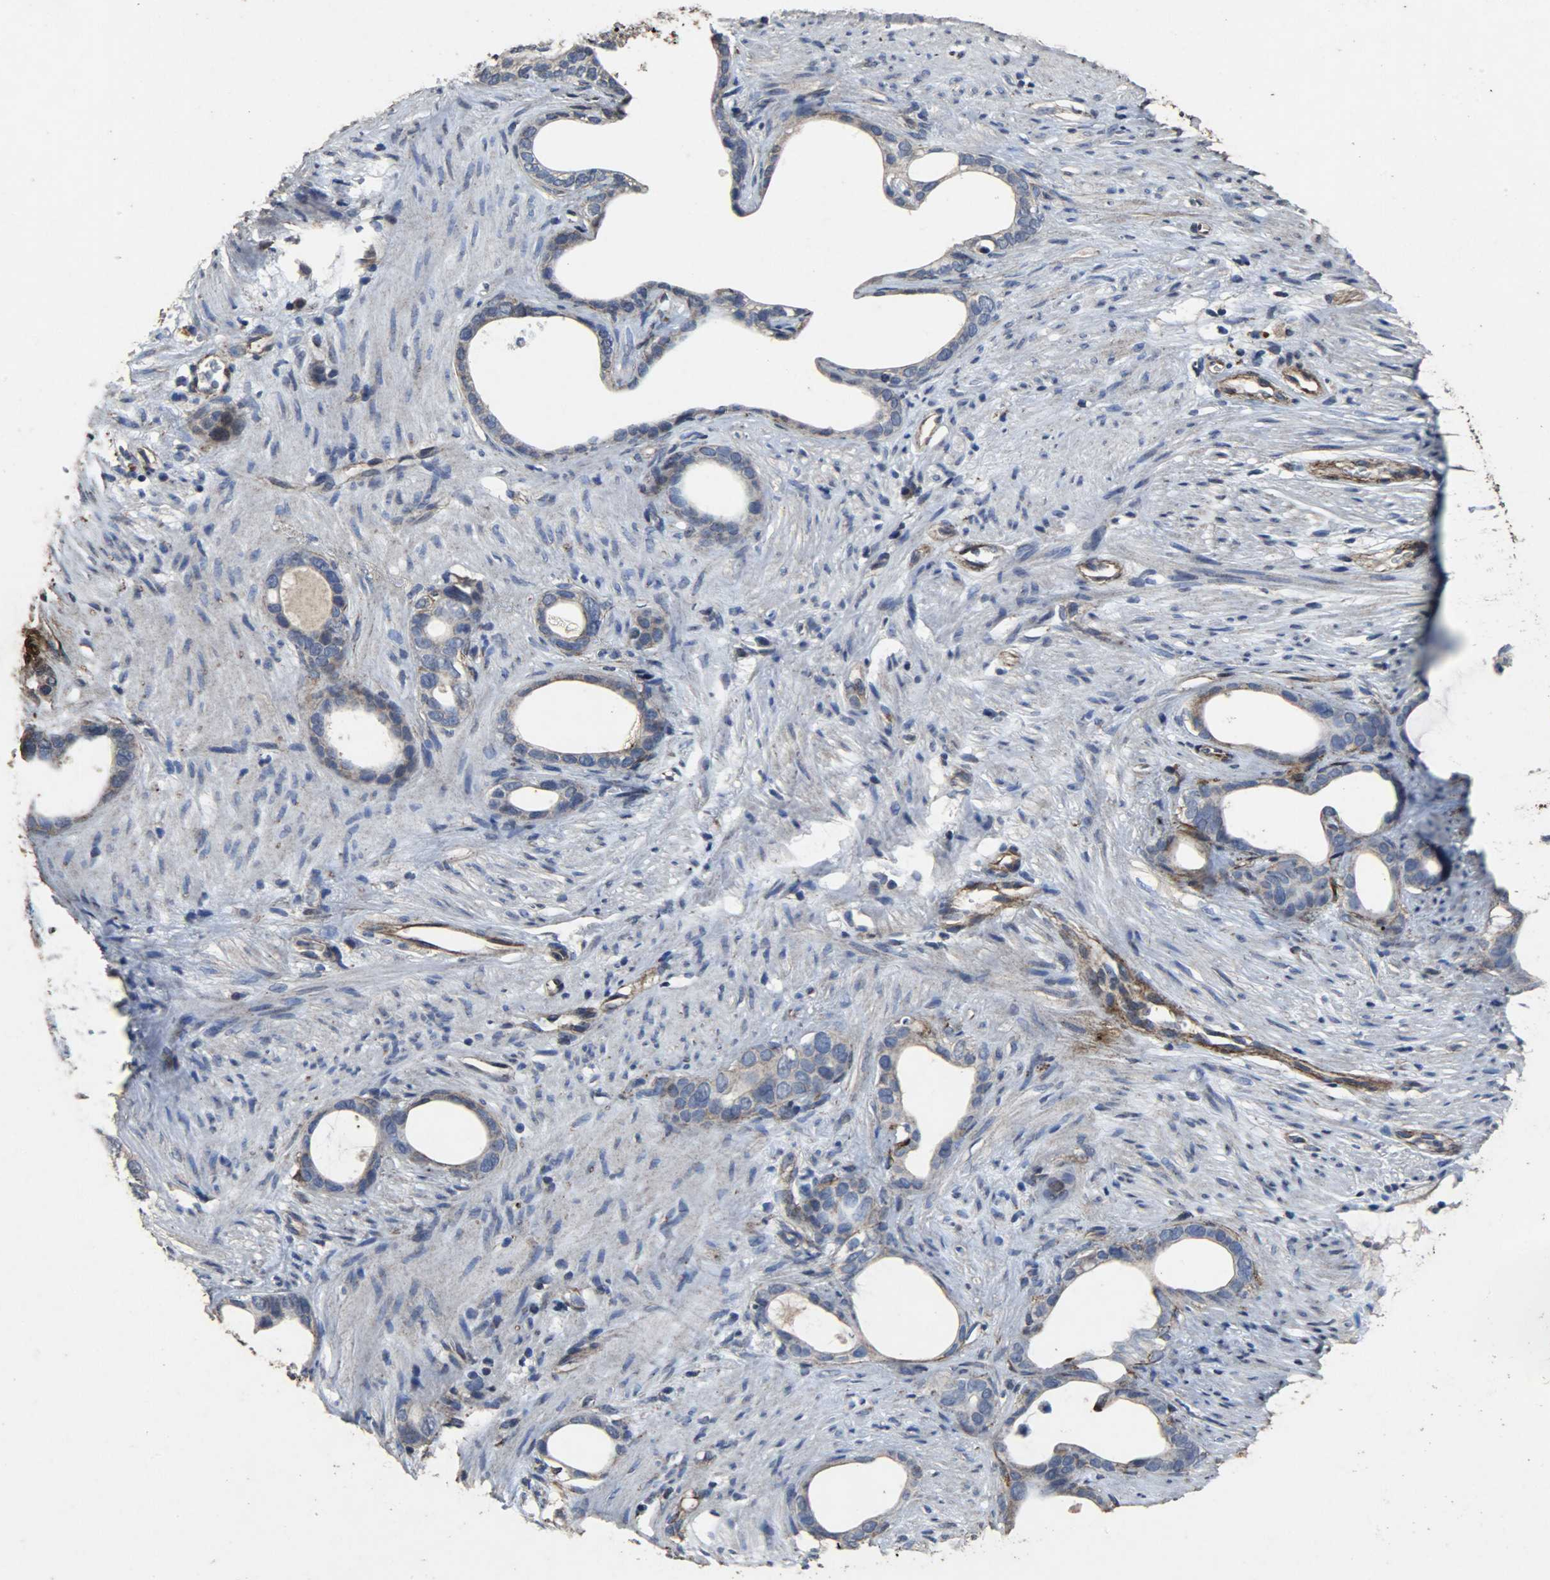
{"staining": {"intensity": "weak", "quantity": "25%-75%", "location": "cytoplasmic/membranous"}, "tissue": "stomach cancer", "cell_type": "Tumor cells", "image_type": "cancer", "snomed": [{"axis": "morphology", "description": "Adenocarcinoma, NOS"}, {"axis": "topography", "description": "Stomach"}], "caption": "An image of human stomach cancer stained for a protein displays weak cytoplasmic/membranous brown staining in tumor cells. (IHC, brightfield microscopy, high magnification).", "gene": "TPM4", "patient": {"sex": "female", "age": 75}}